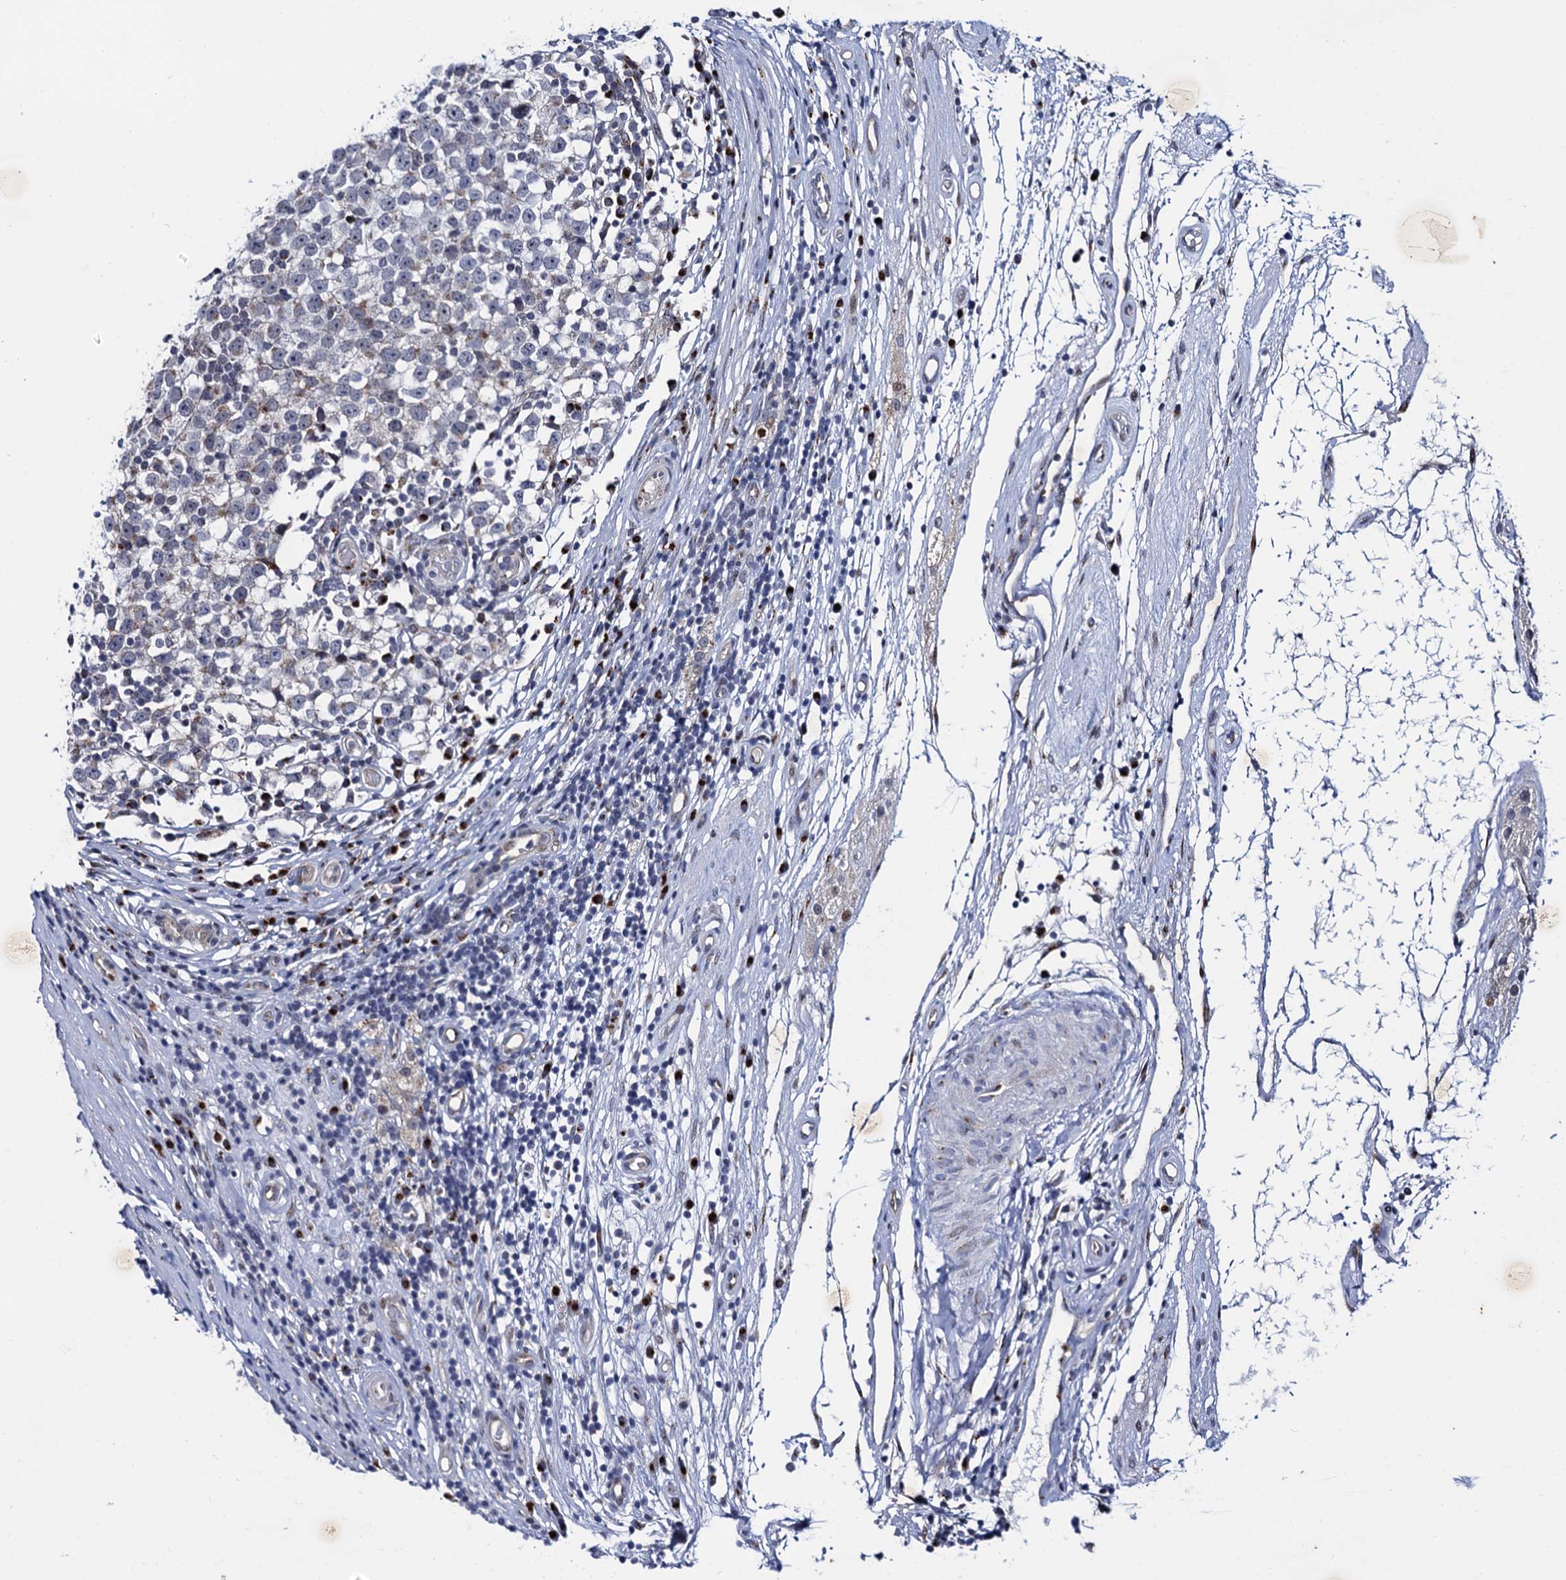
{"staining": {"intensity": "negative", "quantity": "none", "location": "none"}, "tissue": "testis cancer", "cell_type": "Tumor cells", "image_type": "cancer", "snomed": [{"axis": "morphology", "description": "Seminoma, NOS"}, {"axis": "topography", "description": "Testis"}], "caption": "Immunohistochemistry (IHC) image of neoplastic tissue: human testis cancer (seminoma) stained with DAB (3,3'-diaminobenzidine) shows no significant protein positivity in tumor cells.", "gene": "THAP2", "patient": {"sex": "male", "age": 65}}